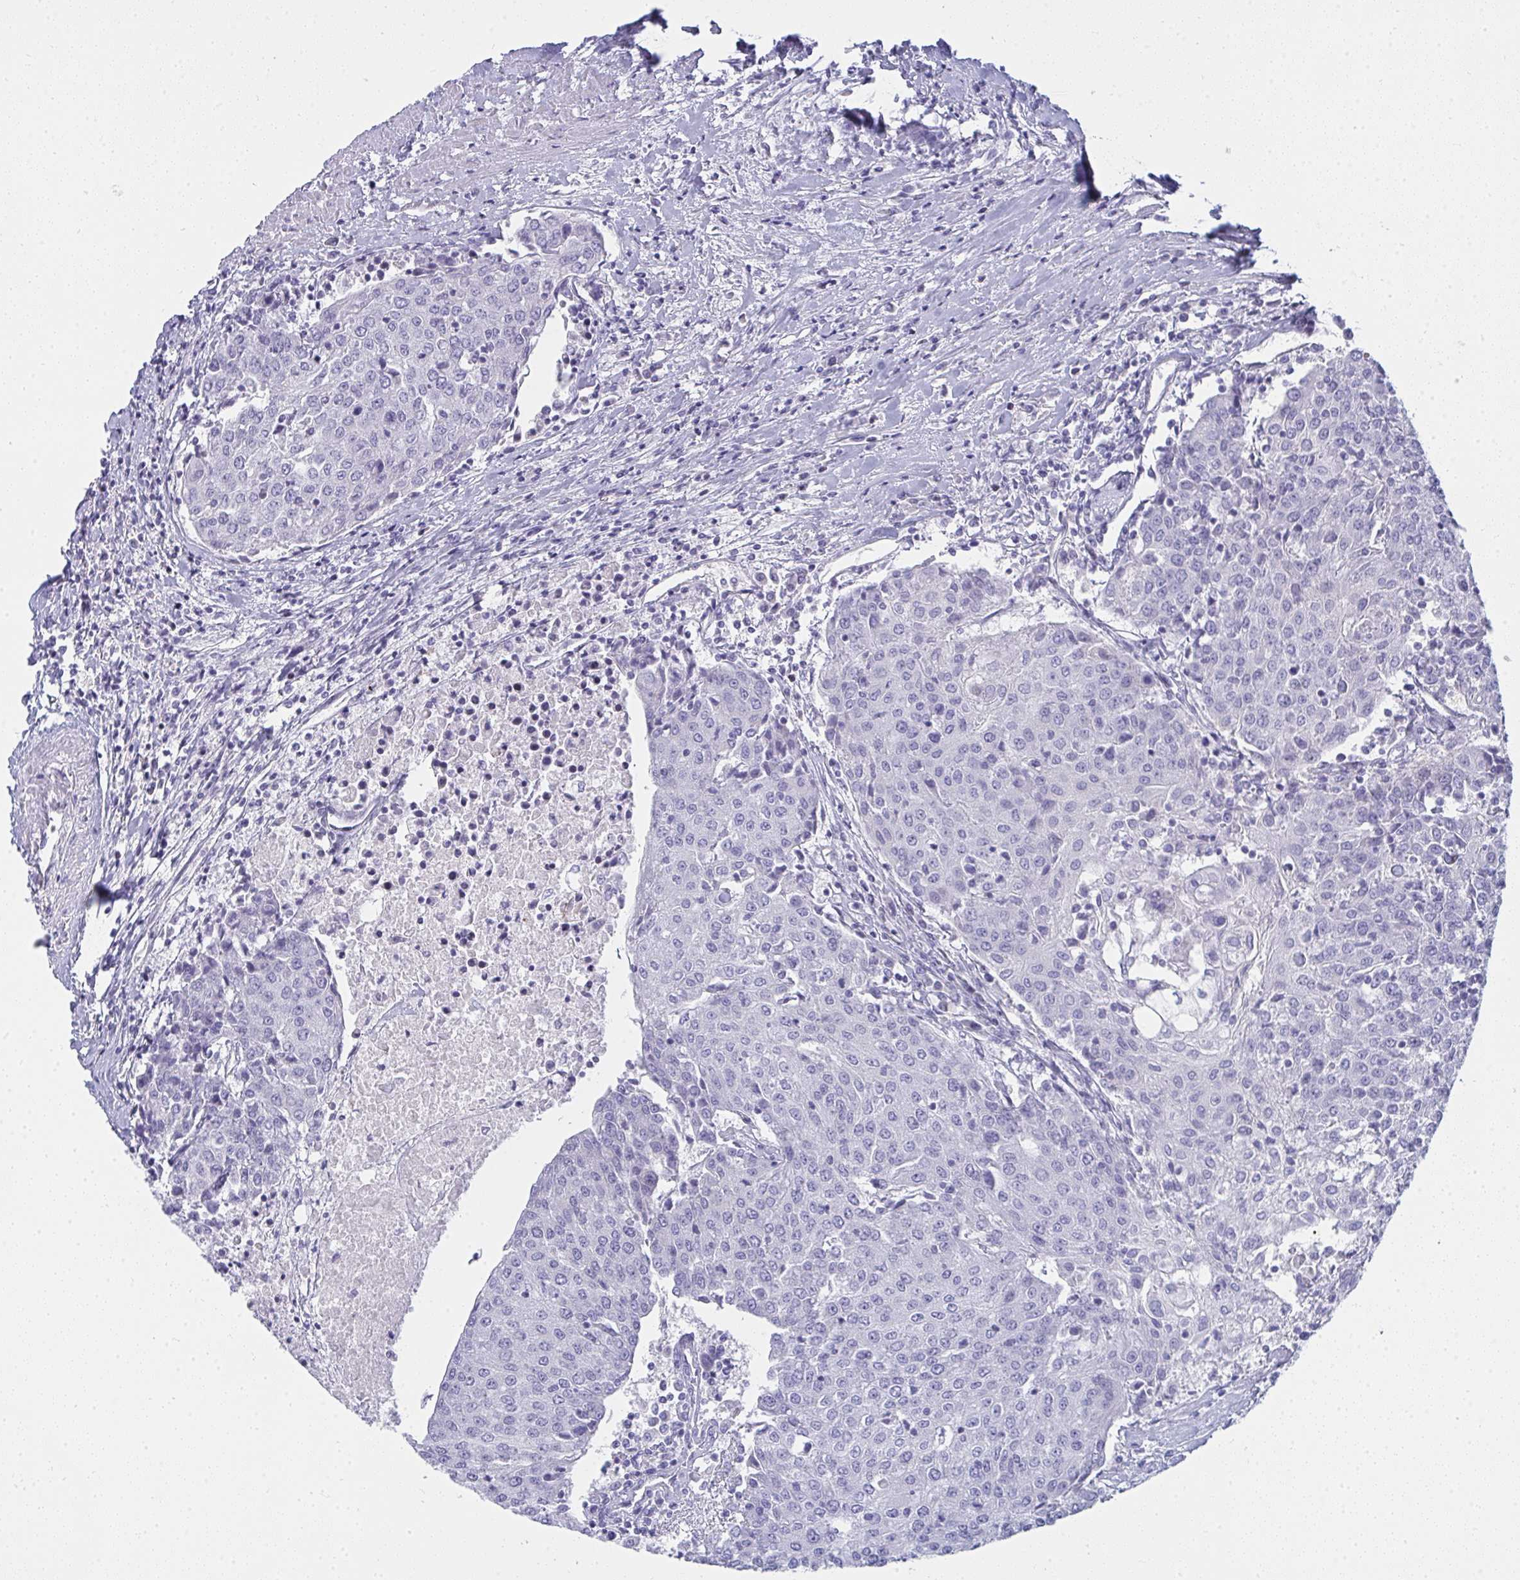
{"staining": {"intensity": "negative", "quantity": "none", "location": "none"}, "tissue": "urothelial cancer", "cell_type": "Tumor cells", "image_type": "cancer", "snomed": [{"axis": "morphology", "description": "Urothelial carcinoma, High grade"}, {"axis": "topography", "description": "Urinary bladder"}], "caption": "Photomicrograph shows no protein staining in tumor cells of urothelial cancer tissue.", "gene": "ZNF182", "patient": {"sex": "female", "age": 85}}